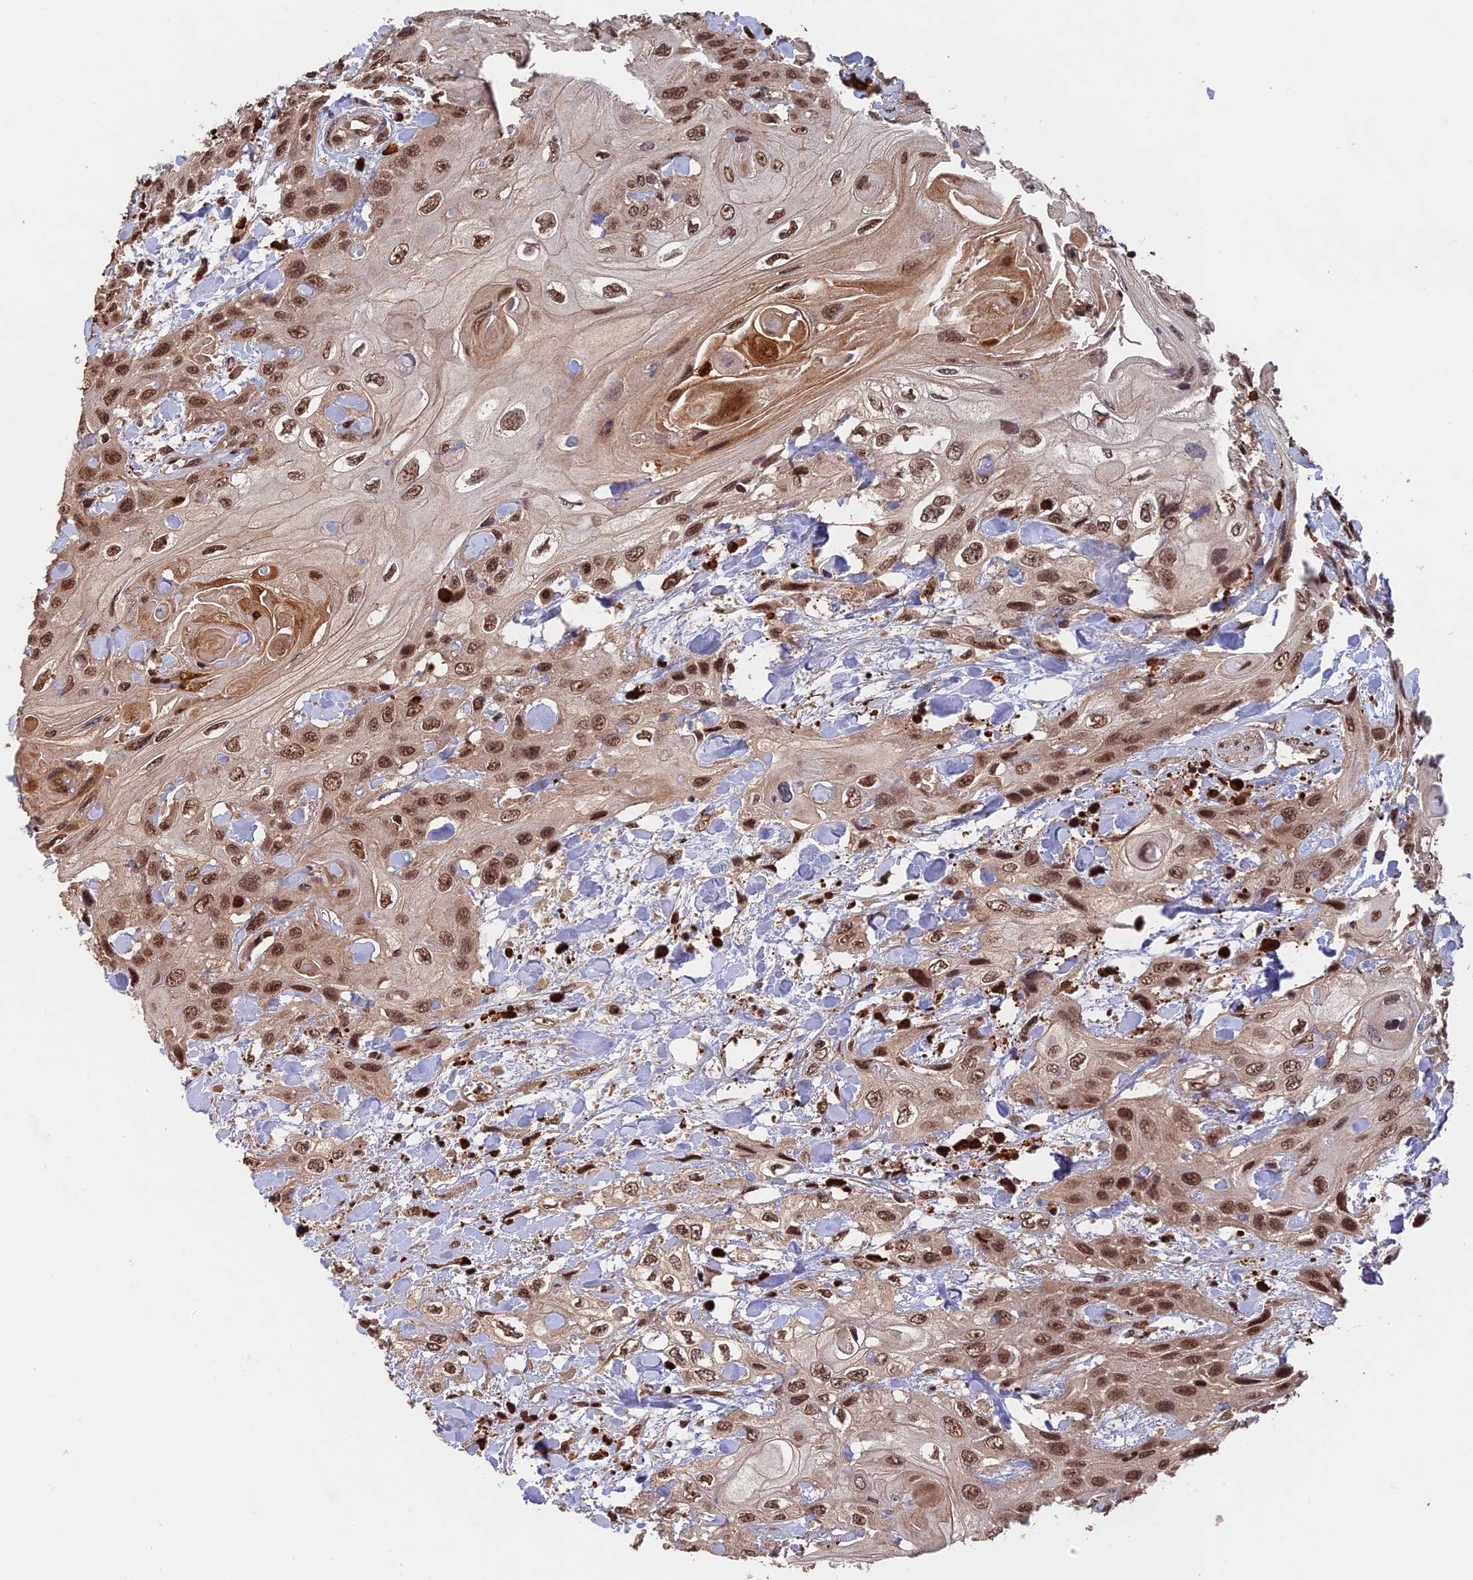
{"staining": {"intensity": "moderate", "quantity": ">75%", "location": "nuclear"}, "tissue": "head and neck cancer", "cell_type": "Tumor cells", "image_type": "cancer", "snomed": [{"axis": "morphology", "description": "Squamous cell carcinoma, NOS"}, {"axis": "topography", "description": "Head-Neck"}], "caption": "Immunohistochemical staining of human squamous cell carcinoma (head and neck) demonstrates moderate nuclear protein staining in approximately >75% of tumor cells.", "gene": "OSBPL1A", "patient": {"sex": "female", "age": 43}}